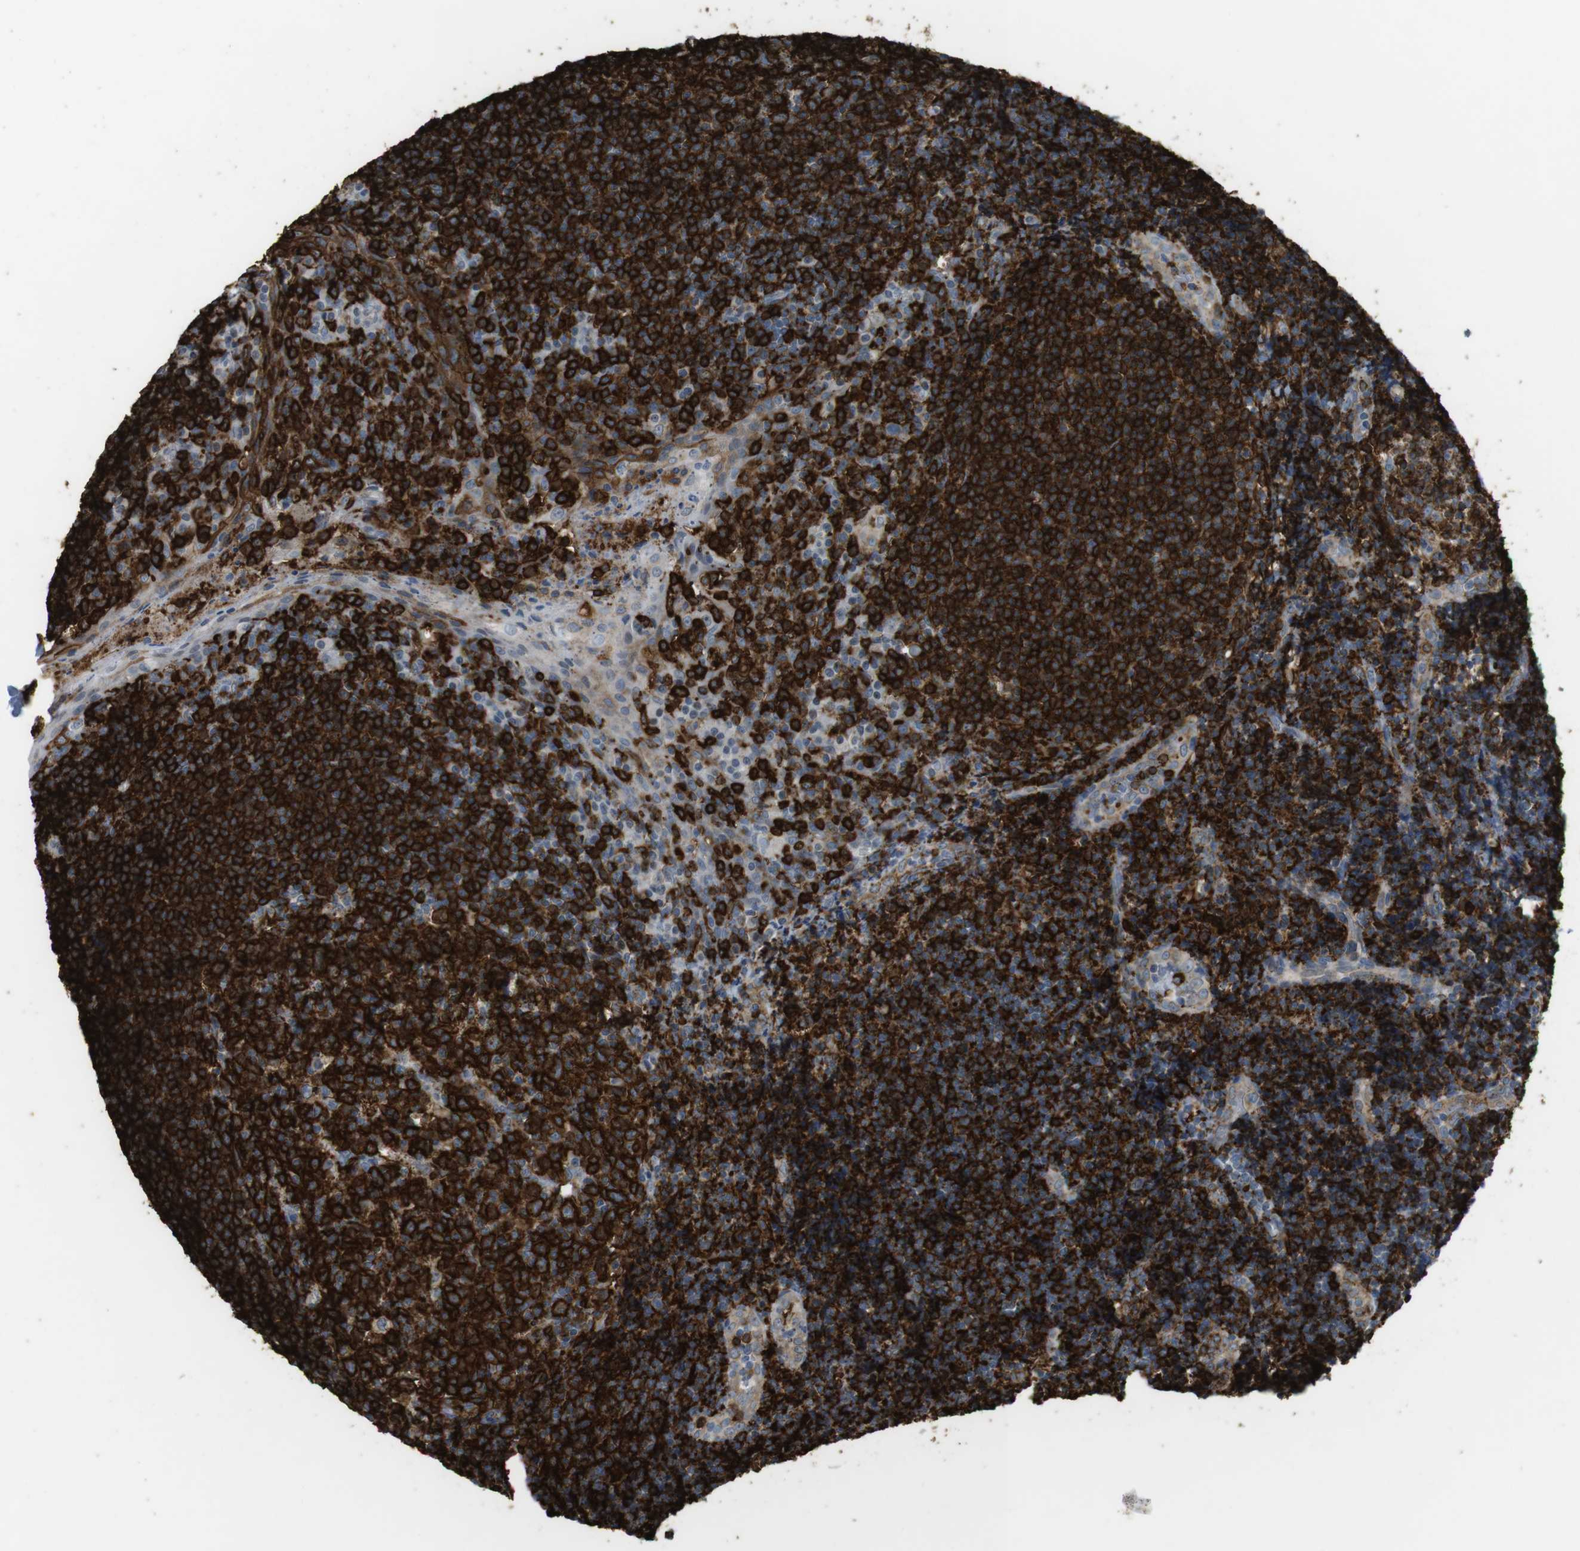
{"staining": {"intensity": "strong", "quantity": ">75%", "location": "cytoplasmic/membranous"}, "tissue": "tonsil", "cell_type": "Germinal center cells", "image_type": "normal", "snomed": [{"axis": "morphology", "description": "Normal tissue, NOS"}, {"axis": "topography", "description": "Tonsil"}], "caption": "This micrograph displays unremarkable tonsil stained with immunohistochemistry (IHC) to label a protein in brown. The cytoplasmic/membranous of germinal center cells show strong positivity for the protein. Nuclei are counter-stained blue.", "gene": "HLA", "patient": {"sex": "male", "age": 31}}